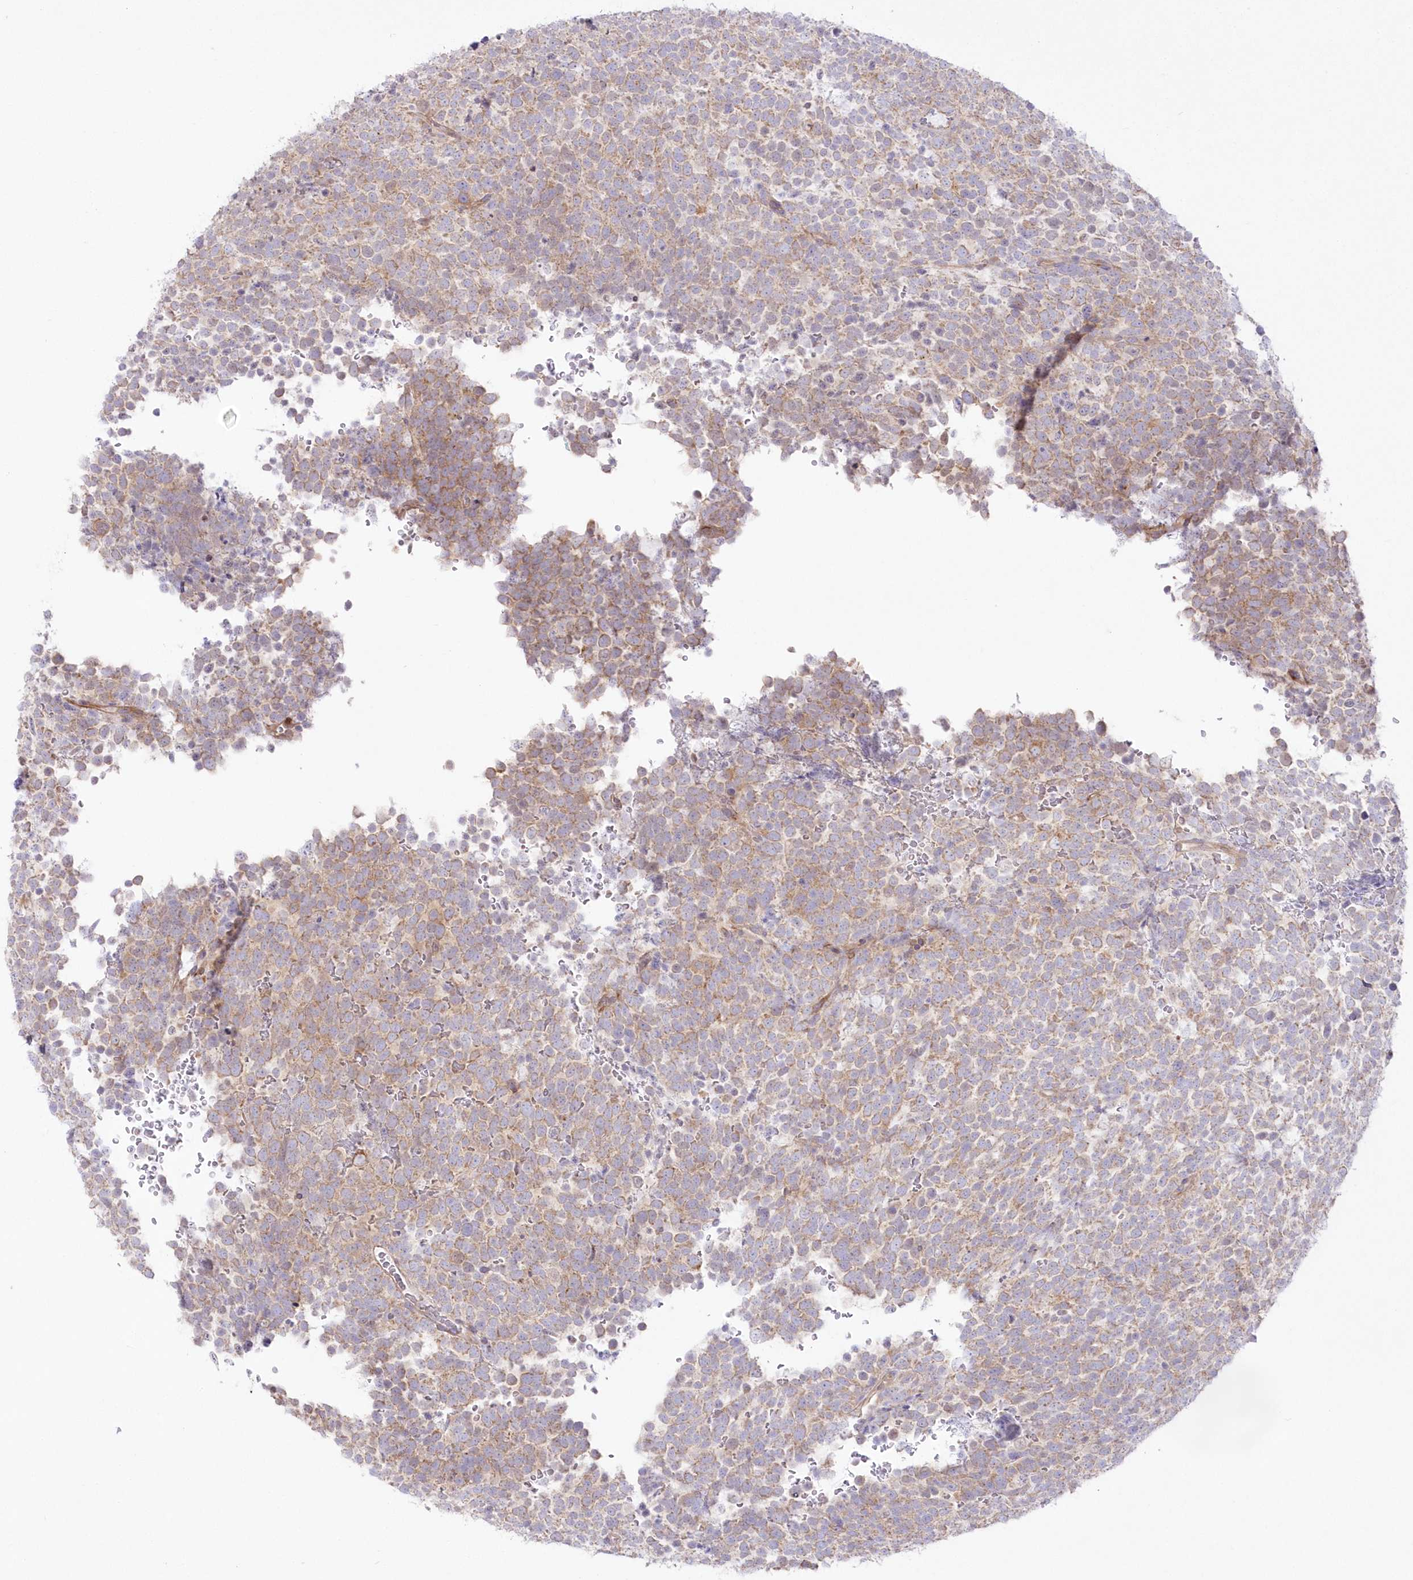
{"staining": {"intensity": "weak", "quantity": "25%-75%", "location": "cytoplasmic/membranous"}, "tissue": "urothelial cancer", "cell_type": "Tumor cells", "image_type": "cancer", "snomed": [{"axis": "morphology", "description": "Urothelial carcinoma, High grade"}, {"axis": "topography", "description": "Urinary bladder"}], "caption": "Human urothelial cancer stained with a brown dye exhibits weak cytoplasmic/membranous positive positivity in about 25%-75% of tumor cells.", "gene": "ZNF843", "patient": {"sex": "female", "age": 82}}